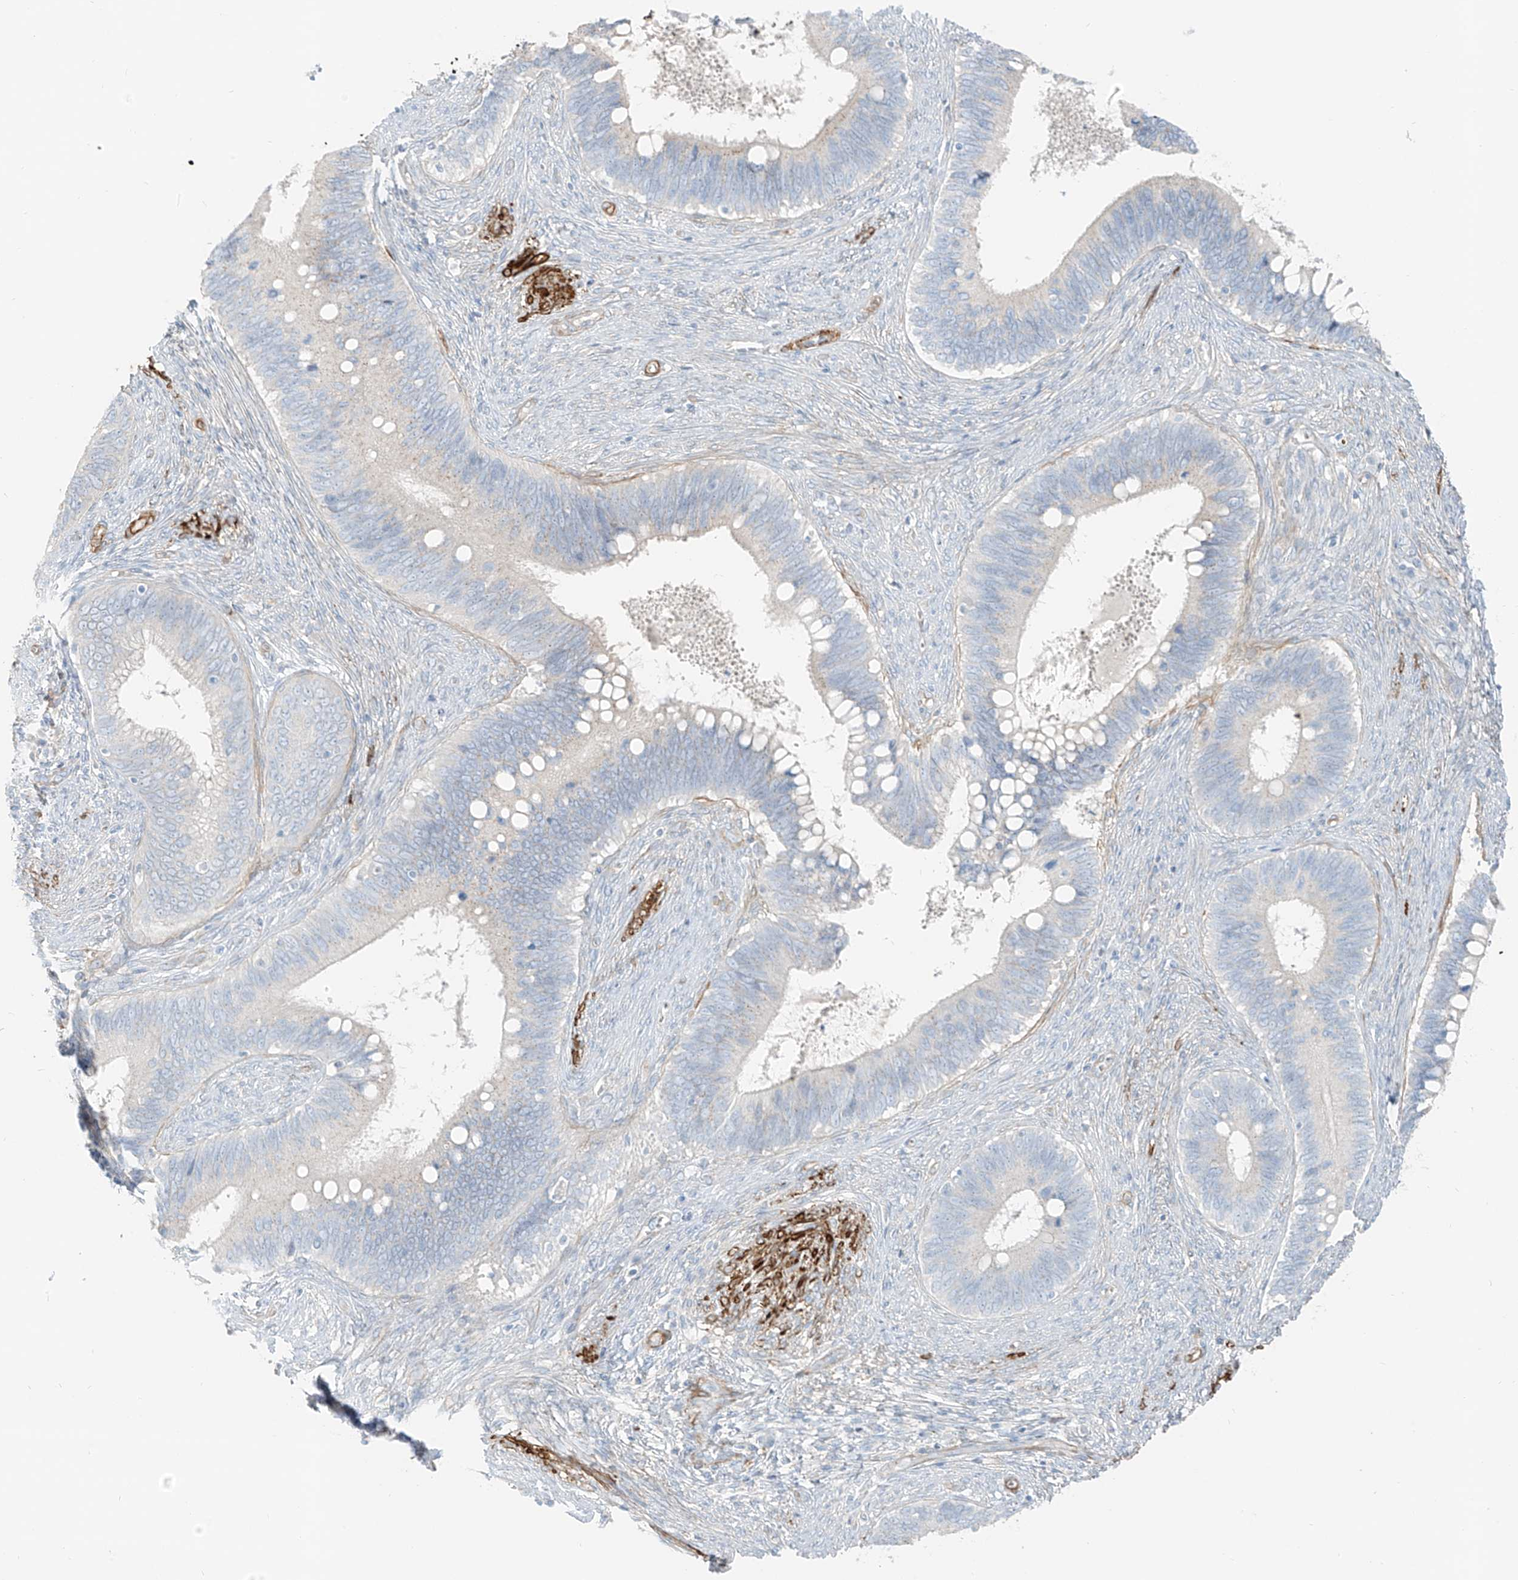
{"staining": {"intensity": "negative", "quantity": "none", "location": "none"}, "tissue": "cervical cancer", "cell_type": "Tumor cells", "image_type": "cancer", "snomed": [{"axis": "morphology", "description": "Adenocarcinoma, NOS"}, {"axis": "topography", "description": "Cervix"}], "caption": "Micrograph shows no significant protein staining in tumor cells of cervical cancer (adenocarcinoma). Brightfield microscopy of immunohistochemistry (IHC) stained with DAB (brown) and hematoxylin (blue), captured at high magnification.", "gene": "SMCP", "patient": {"sex": "female", "age": 42}}